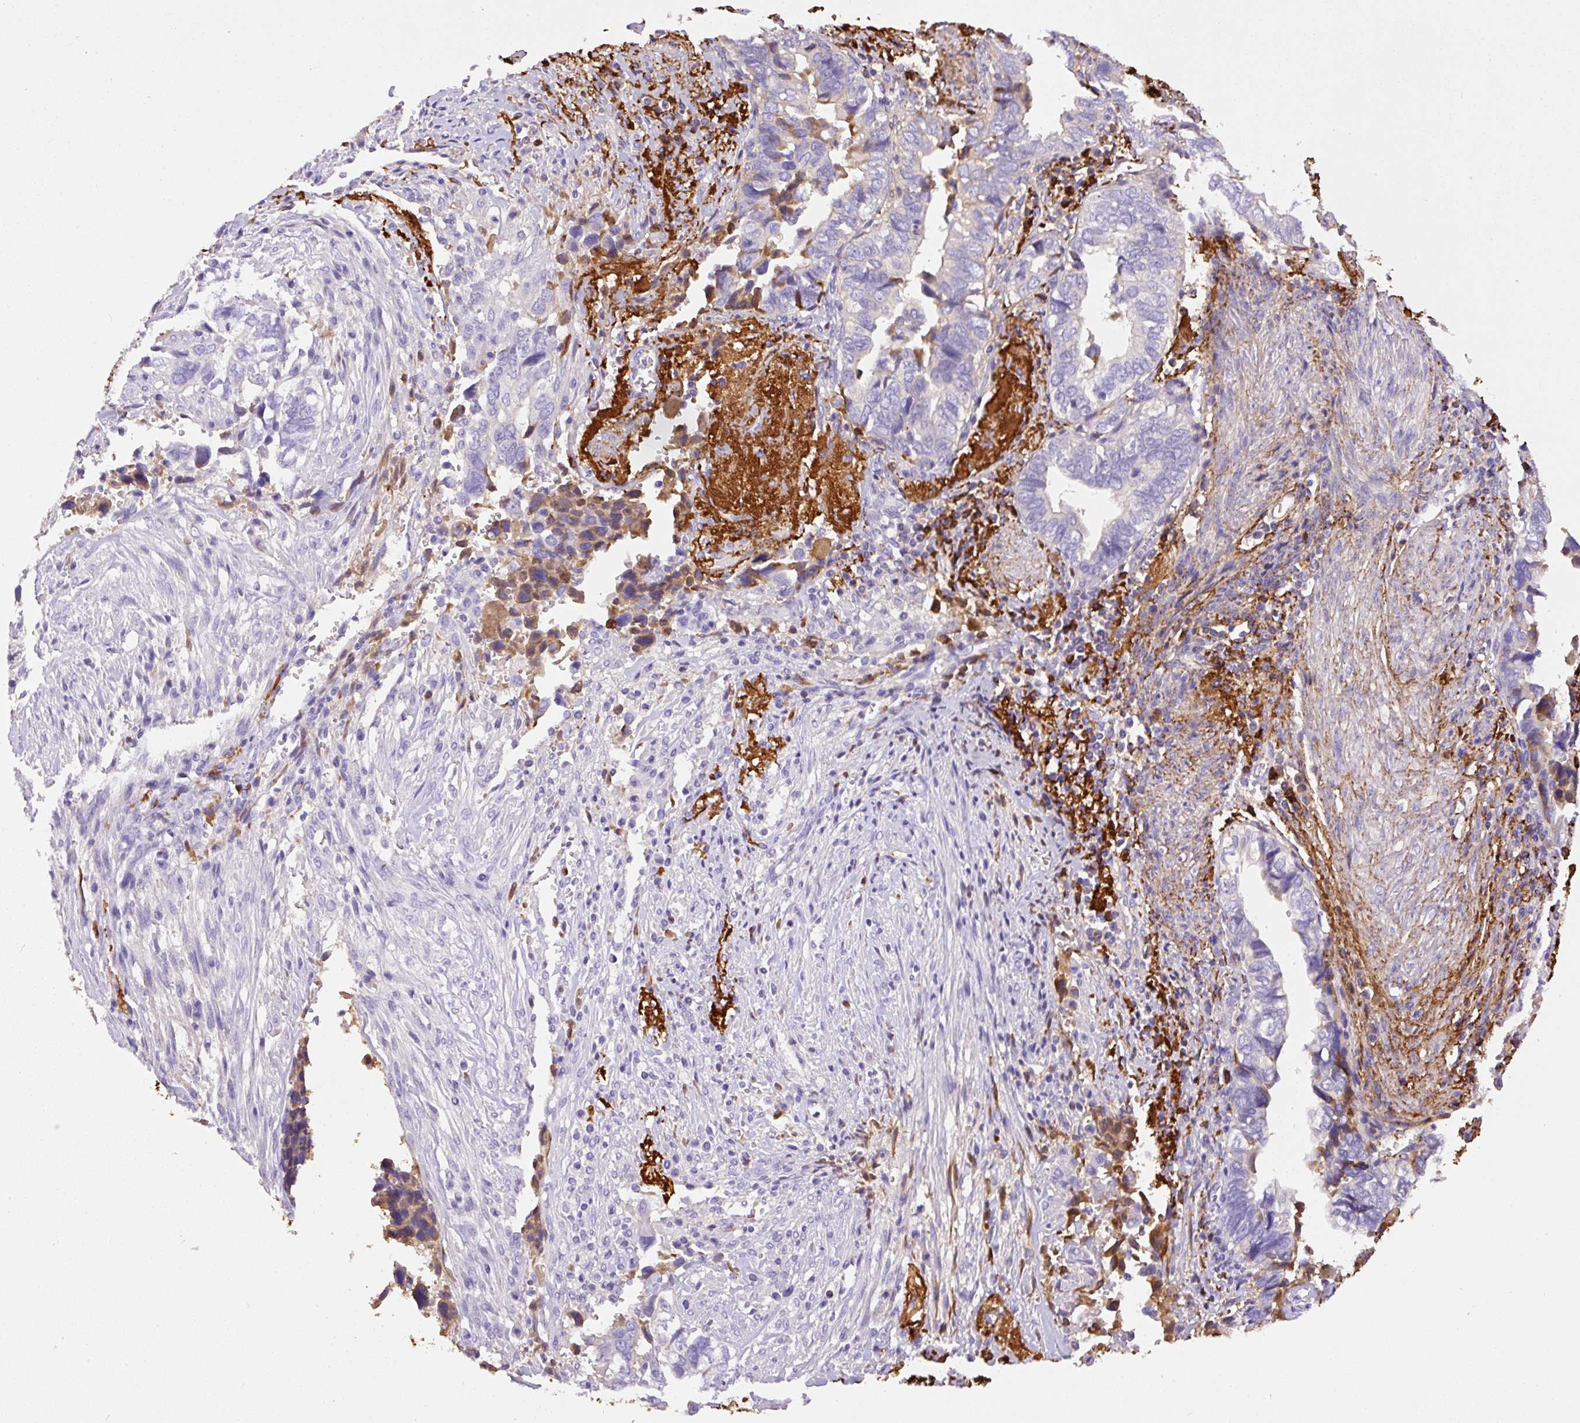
{"staining": {"intensity": "negative", "quantity": "none", "location": "none"}, "tissue": "liver cancer", "cell_type": "Tumor cells", "image_type": "cancer", "snomed": [{"axis": "morphology", "description": "Cholangiocarcinoma"}, {"axis": "topography", "description": "Liver"}], "caption": "Immunohistochemistry of cholangiocarcinoma (liver) reveals no staining in tumor cells.", "gene": "APCS", "patient": {"sex": "female", "age": 79}}